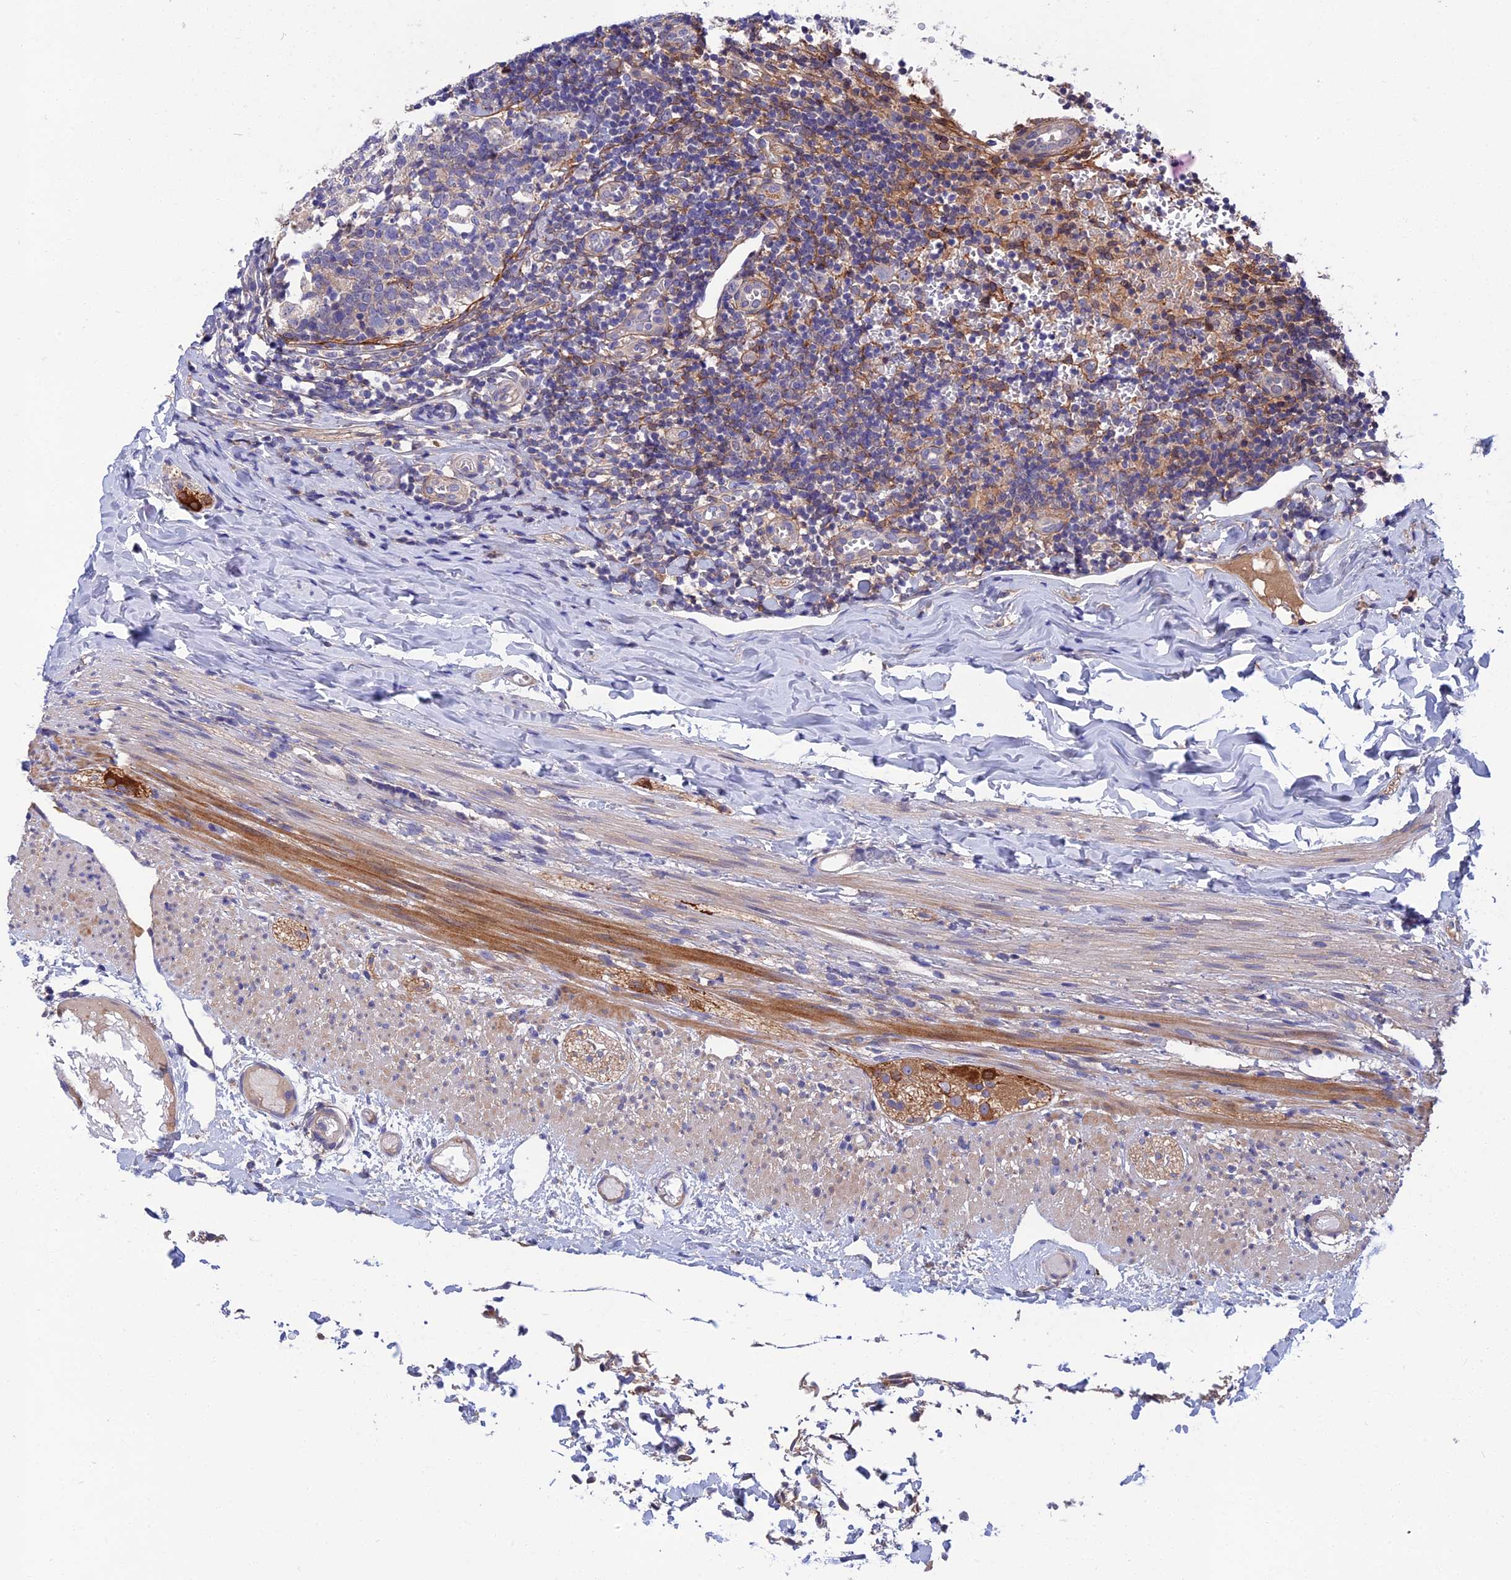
{"staining": {"intensity": "moderate", "quantity": "25%-75%", "location": "cytoplasmic/membranous"}, "tissue": "appendix", "cell_type": "Glandular cells", "image_type": "normal", "snomed": [{"axis": "morphology", "description": "Normal tissue, NOS"}, {"axis": "topography", "description": "Appendix"}], "caption": "Protein expression analysis of normal appendix reveals moderate cytoplasmic/membranous staining in approximately 25%-75% of glandular cells.", "gene": "CRACD", "patient": {"sex": "male", "age": 8}}